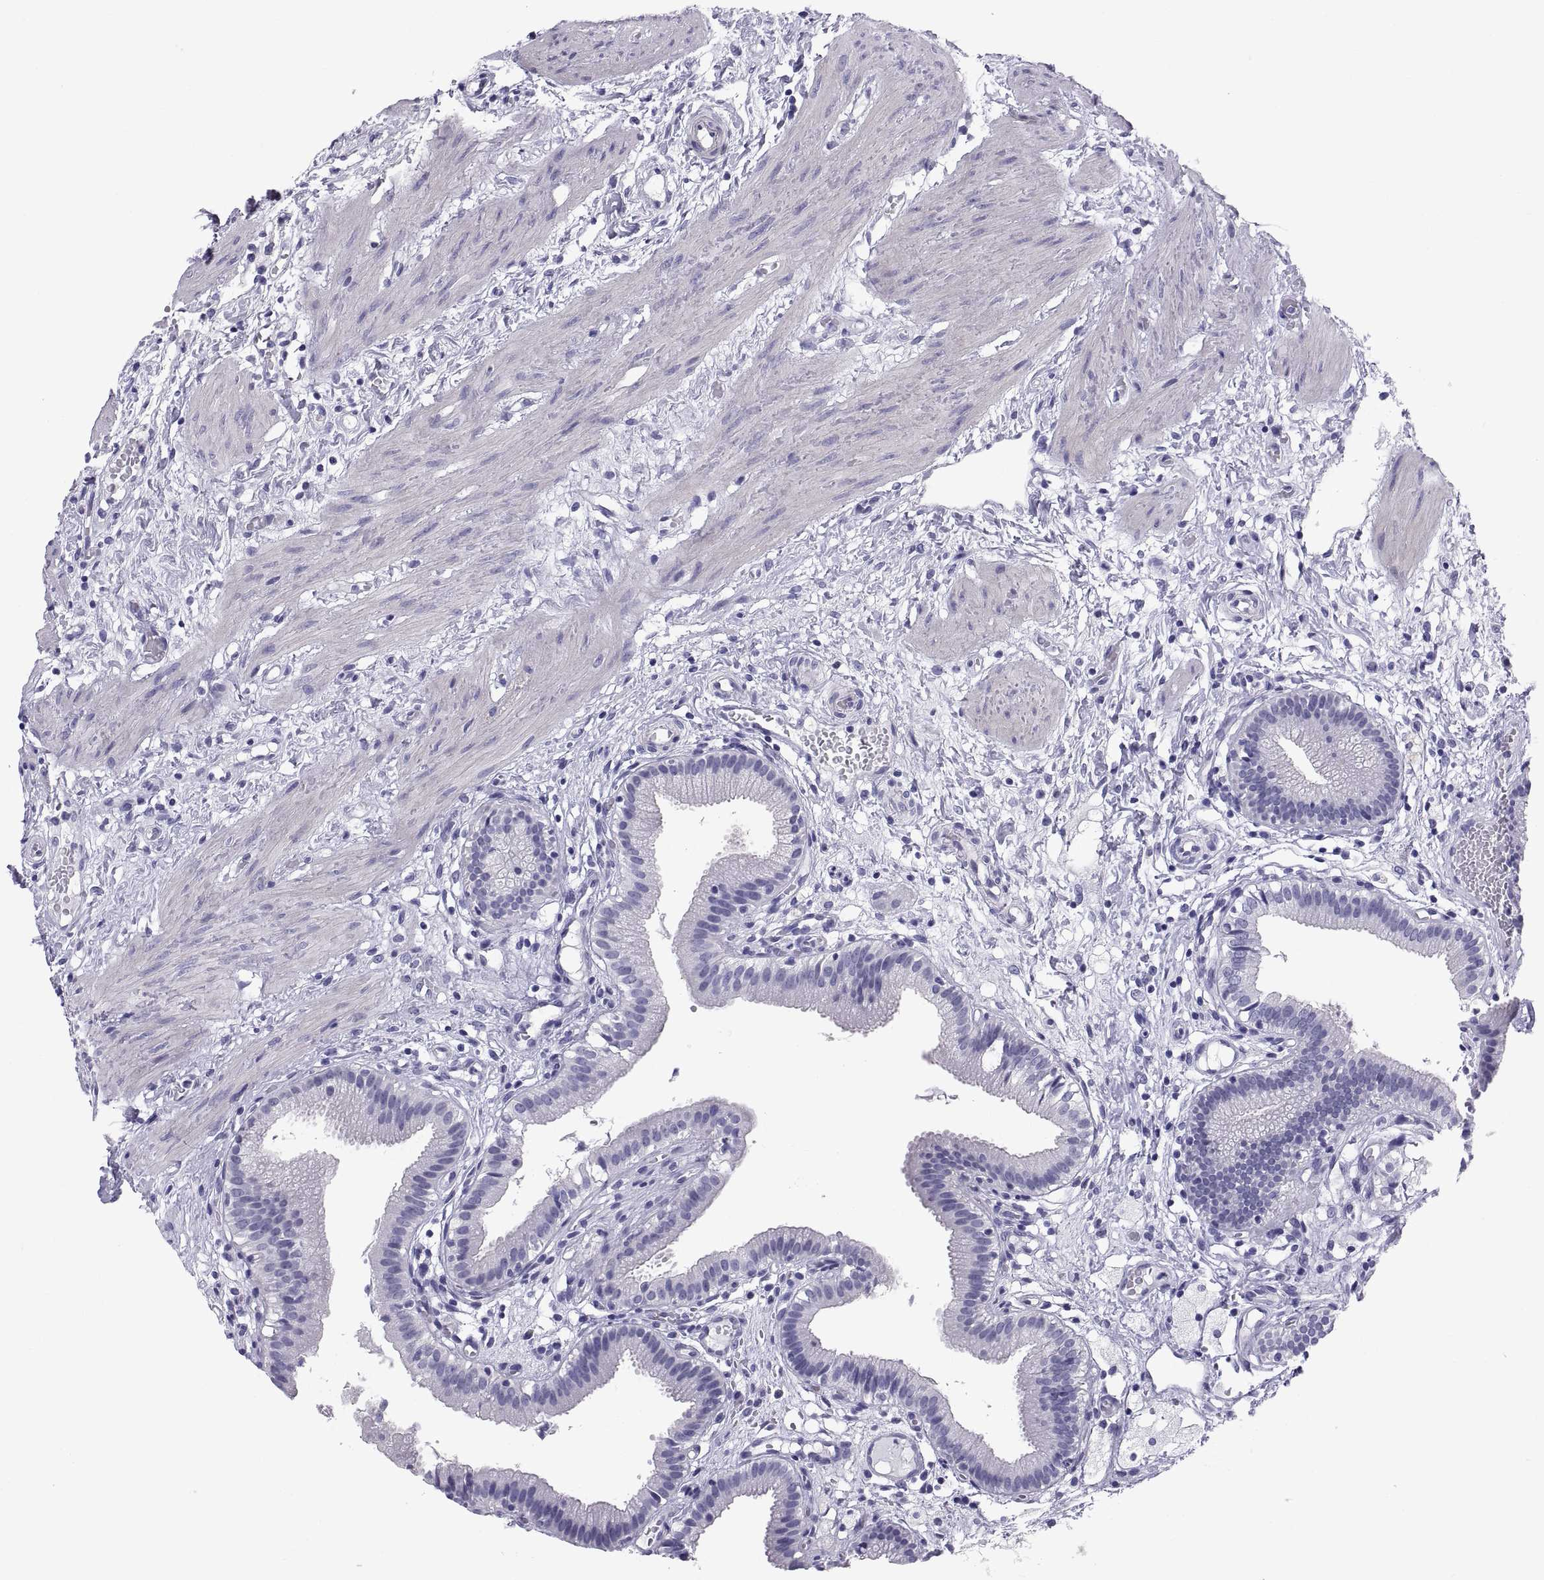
{"staining": {"intensity": "negative", "quantity": "none", "location": "none"}, "tissue": "gallbladder", "cell_type": "Glandular cells", "image_type": "normal", "snomed": [{"axis": "morphology", "description": "Normal tissue, NOS"}, {"axis": "topography", "description": "Gallbladder"}], "caption": "There is no significant expression in glandular cells of gallbladder. (Brightfield microscopy of DAB (3,3'-diaminobenzidine) IHC at high magnification).", "gene": "RNASE12", "patient": {"sex": "female", "age": 24}}